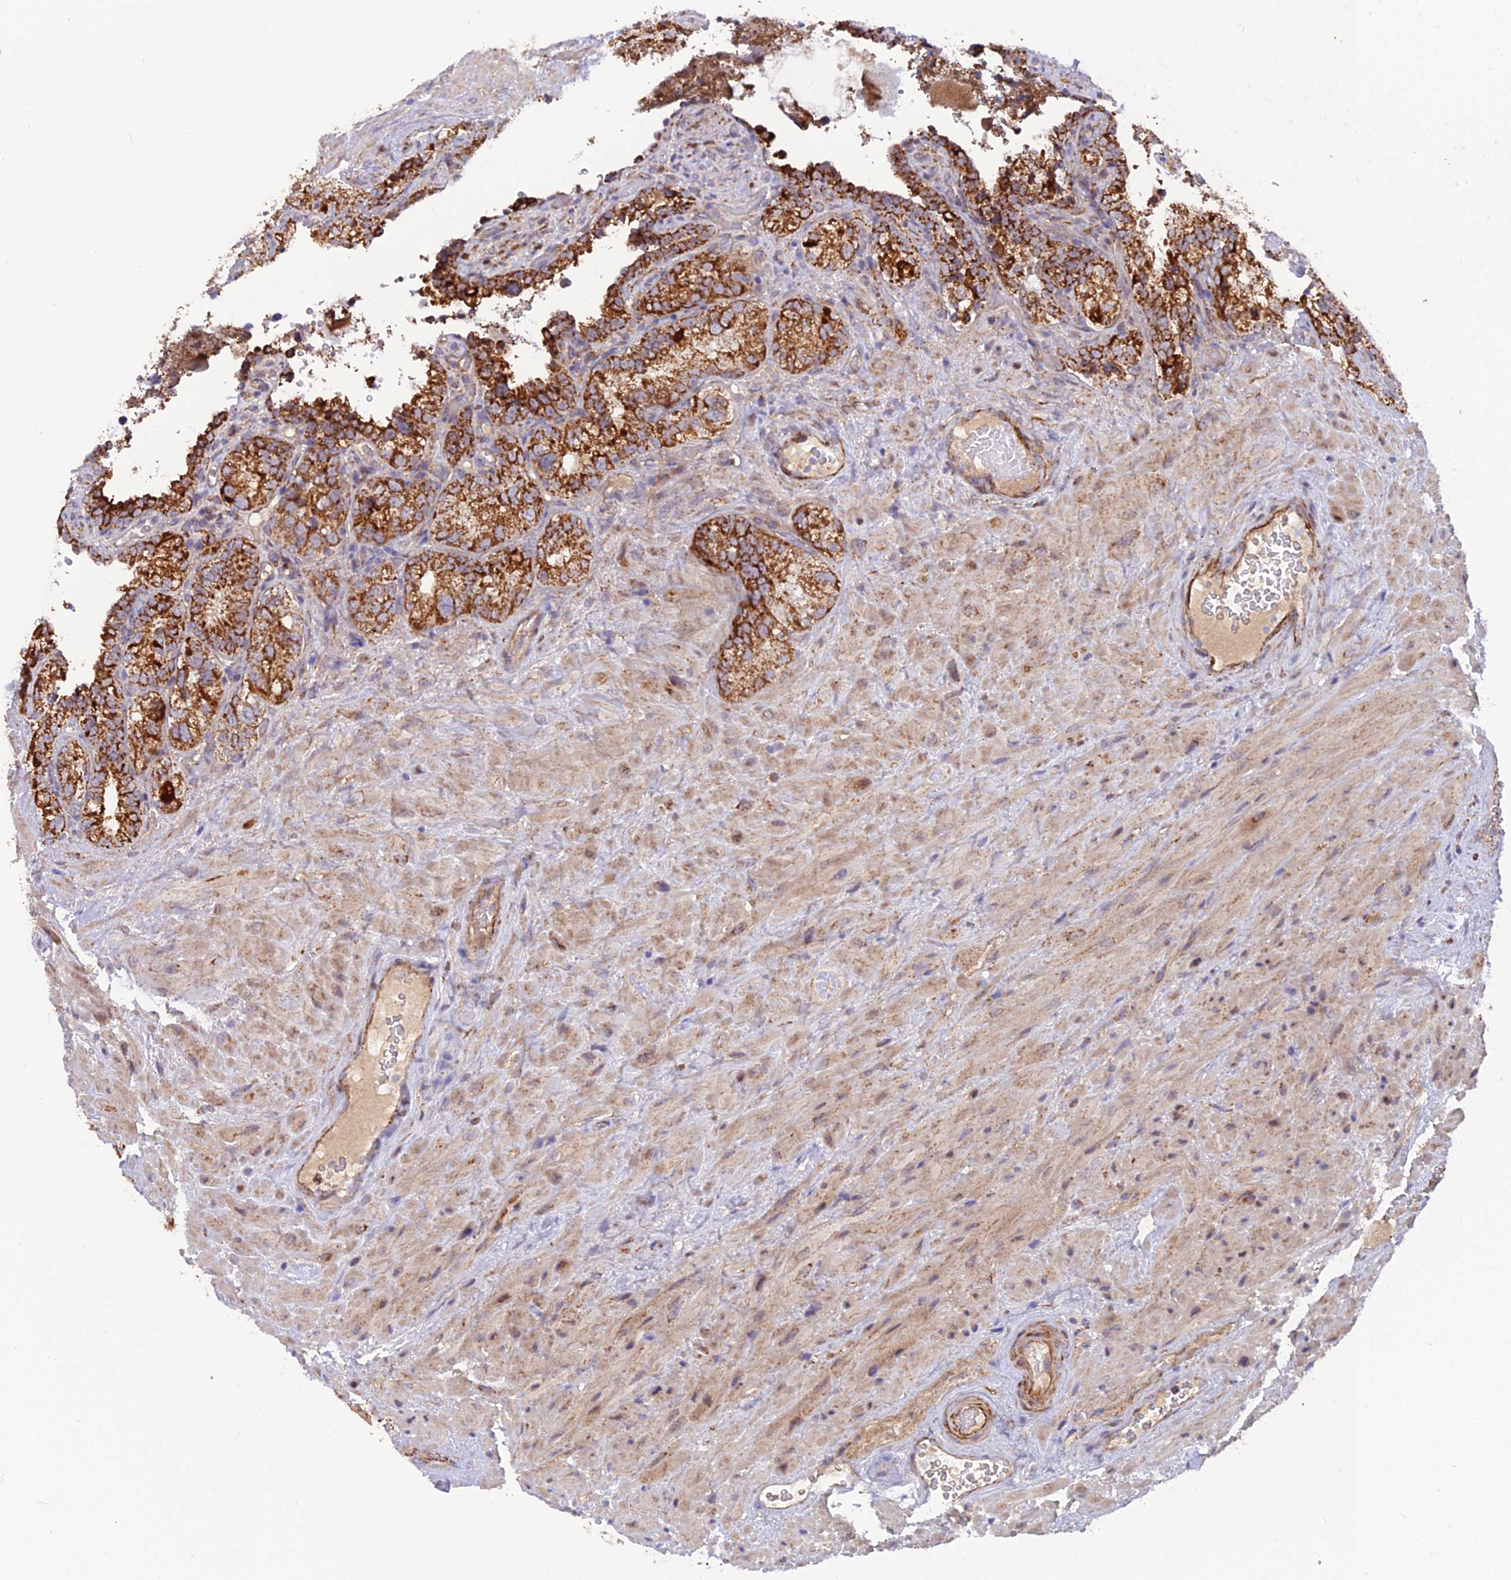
{"staining": {"intensity": "strong", "quantity": ">75%", "location": "cytoplasmic/membranous"}, "tissue": "seminal vesicle", "cell_type": "Glandular cells", "image_type": "normal", "snomed": [{"axis": "morphology", "description": "Normal tissue, NOS"}, {"axis": "topography", "description": "Seminal veicle"}, {"axis": "topography", "description": "Peripheral nerve tissue"}], "caption": "About >75% of glandular cells in benign seminal vesicle reveal strong cytoplasmic/membranous protein expression as visualized by brown immunohistochemical staining.", "gene": "TIGD6", "patient": {"sex": "male", "age": 67}}